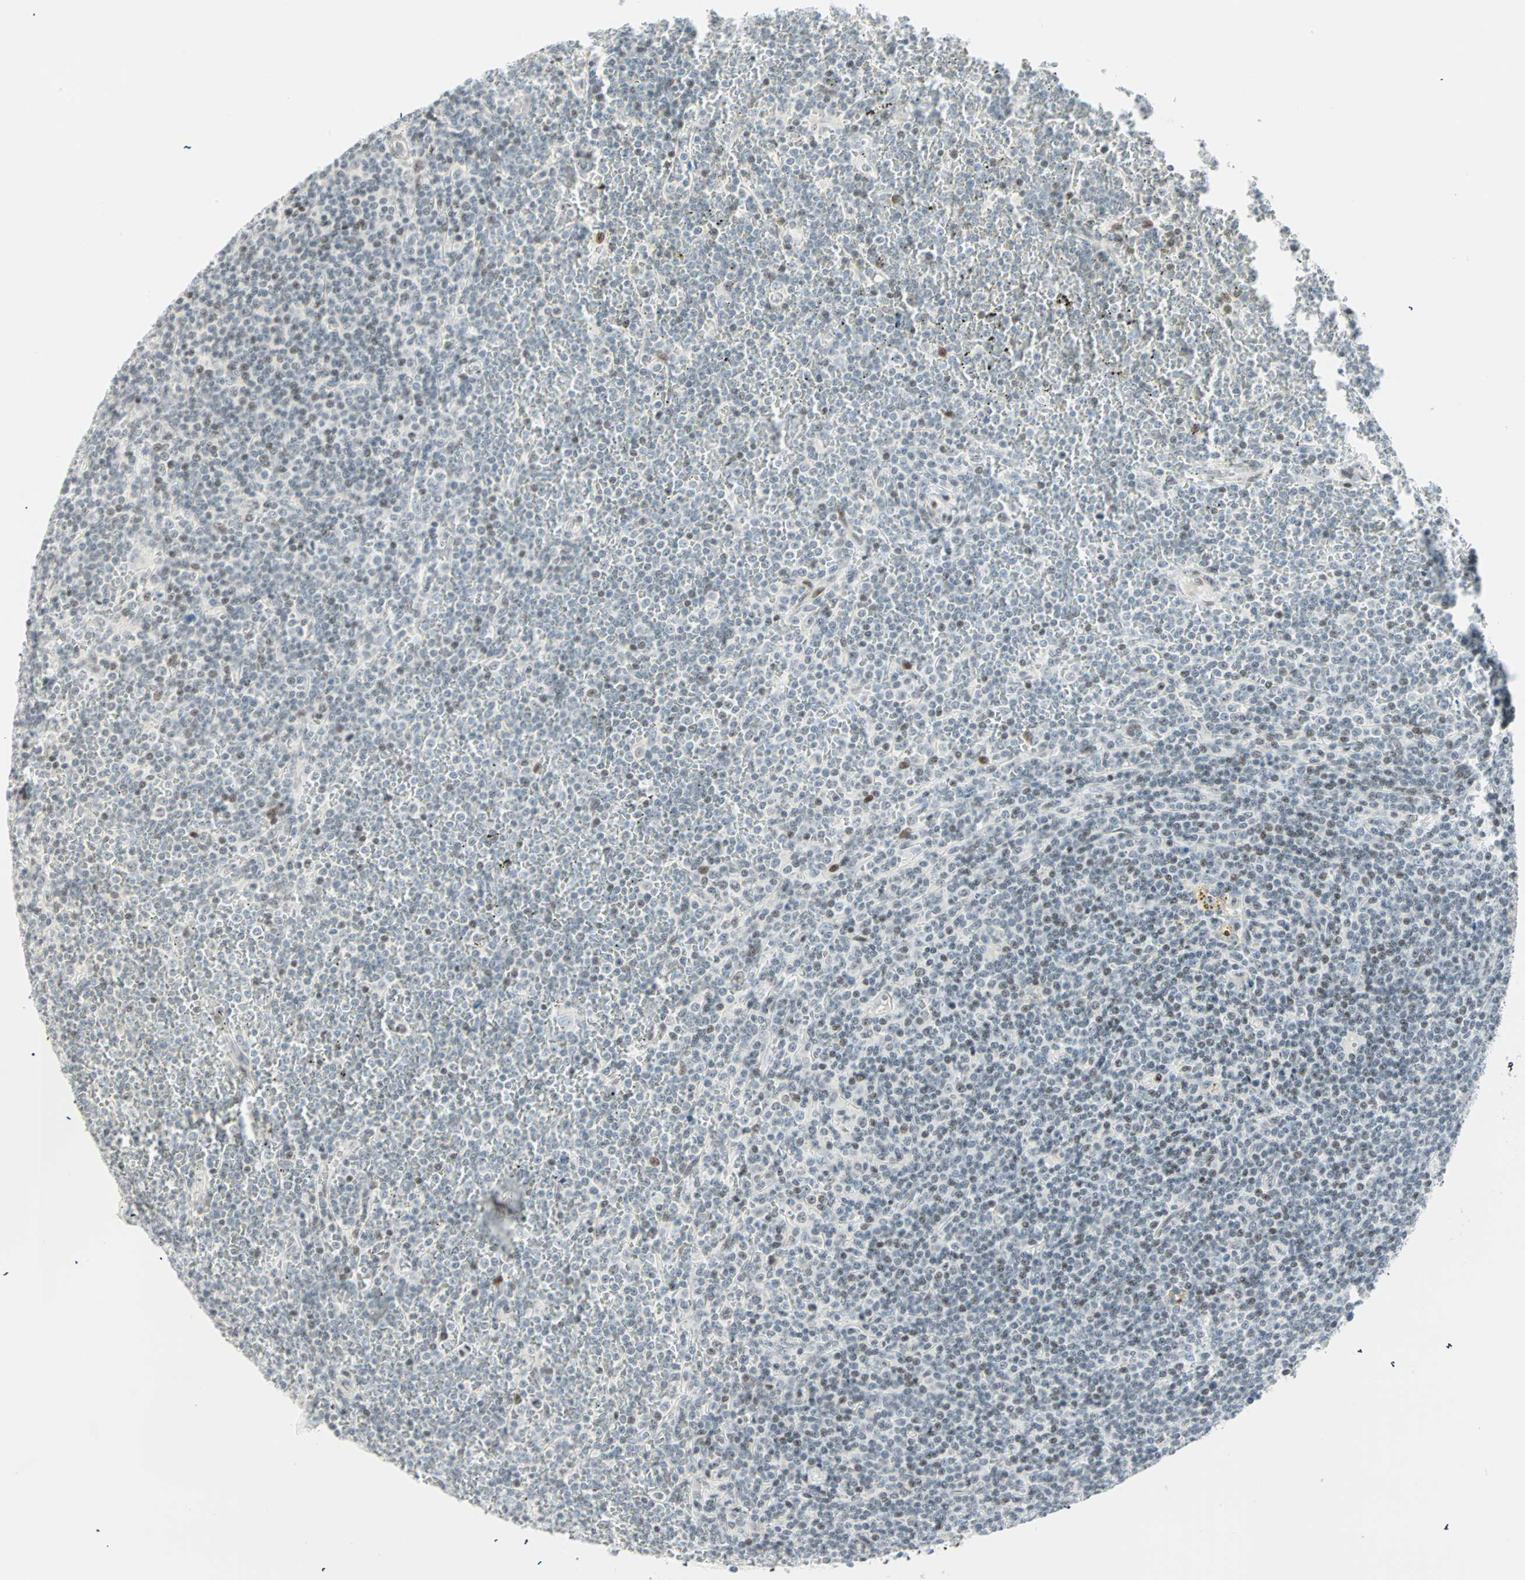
{"staining": {"intensity": "weak", "quantity": "25%-75%", "location": "nuclear"}, "tissue": "lymphoma", "cell_type": "Tumor cells", "image_type": "cancer", "snomed": [{"axis": "morphology", "description": "Malignant lymphoma, non-Hodgkin's type, Low grade"}, {"axis": "topography", "description": "Spleen"}], "caption": "Lymphoma stained for a protein exhibits weak nuclear positivity in tumor cells. (DAB (3,3'-diaminobenzidine) = brown stain, brightfield microscopy at high magnification).", "gene": "PKNOX1", "patient": {"sex": "female", "age": 19}}